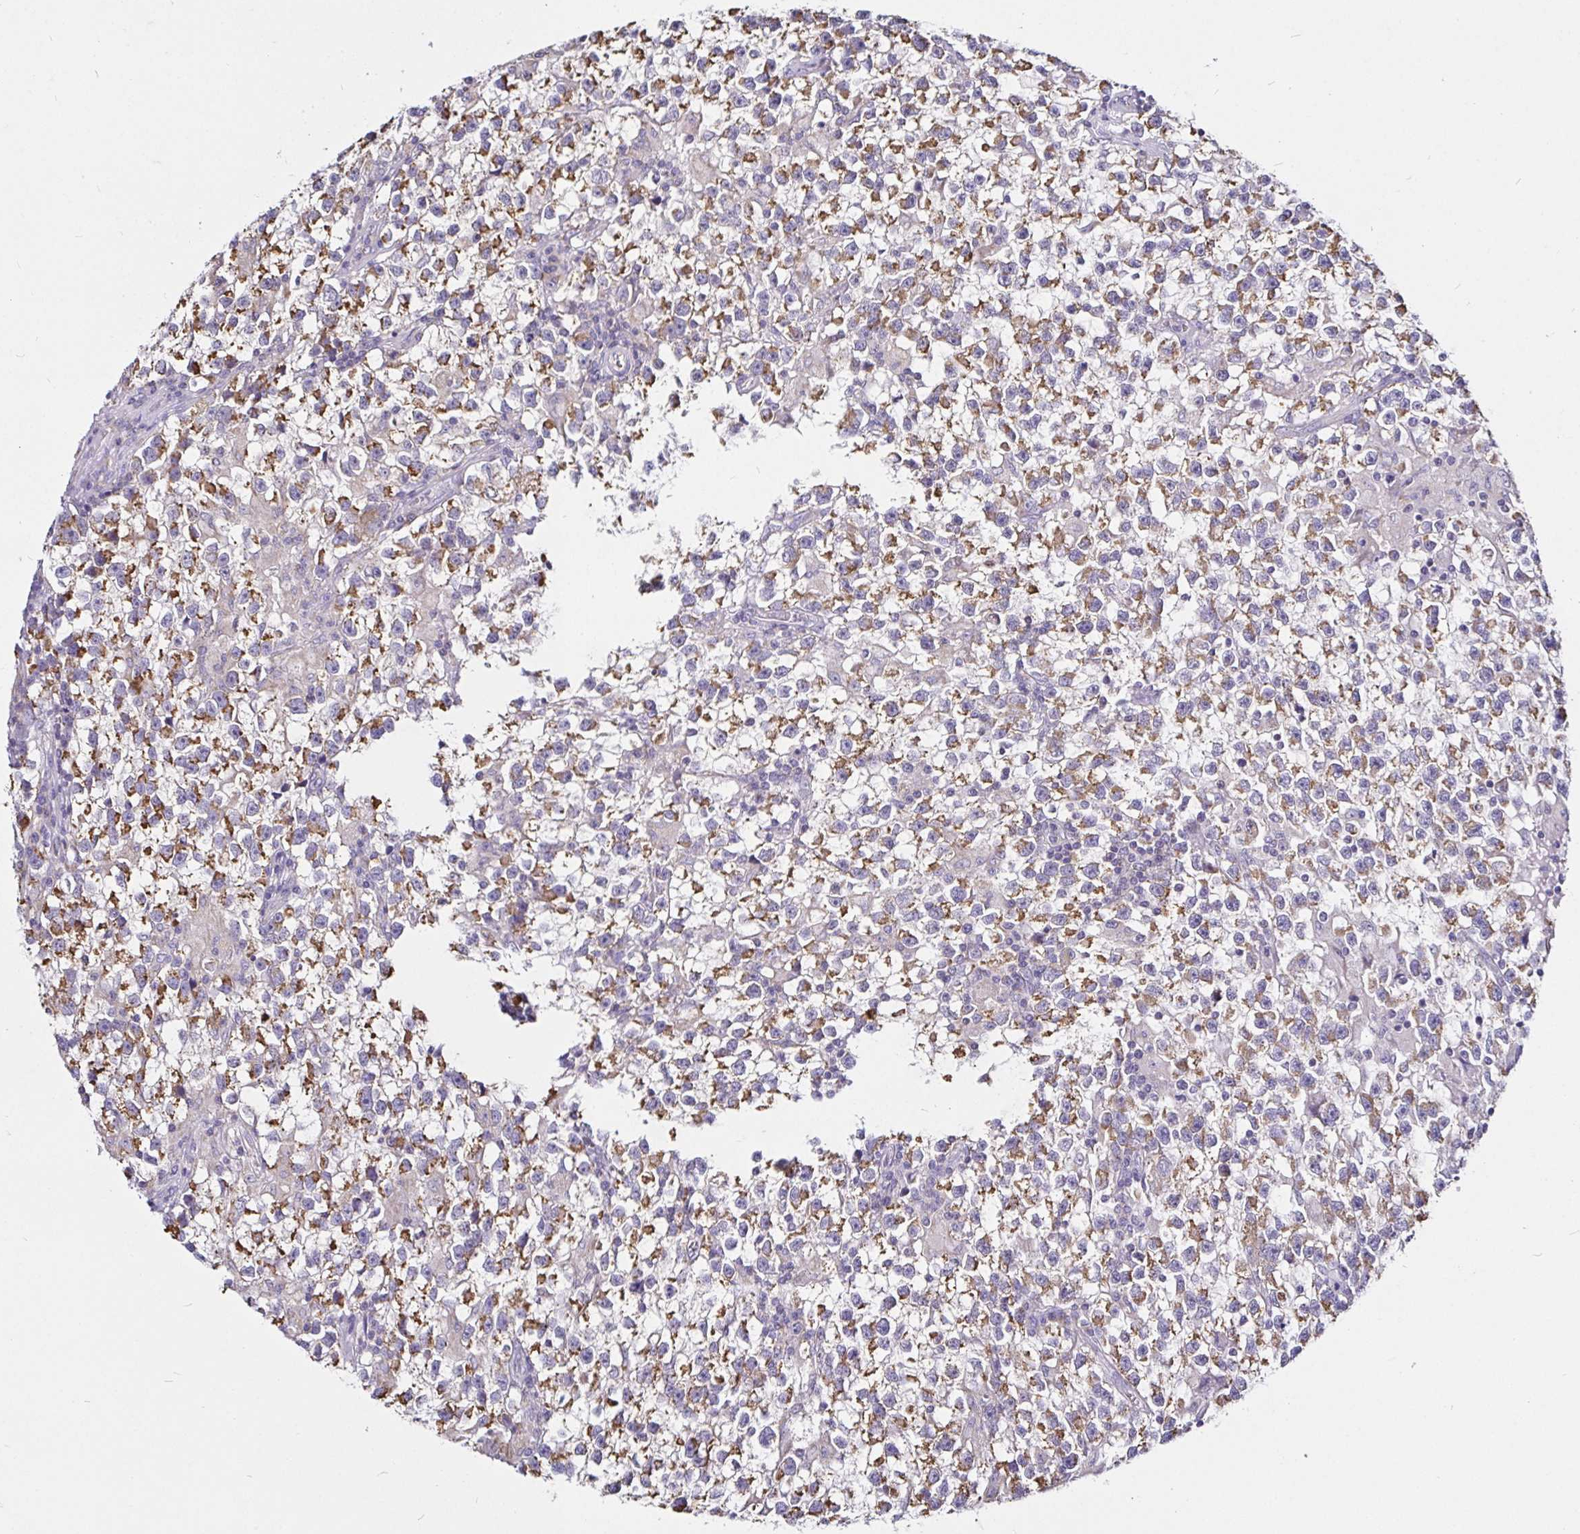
{"staining": {"intensity": "moderate", "quantity": ">75%", "location": "cytoplasmic/membranous"}, "tissue": "testis cancer", "cell_type": "Tumor cells", "image_type": "cancer", "snomed": [{"axis": "morphology", "description": "Seminoma, NOS"}, {"axis": "topography", "description": "Testis"}], "caption": "Testis seminoma was stained to show a protein in brown. There is medium levels of moderate cytoplasmic/membranous positivity in about >75% of tumor cells. The protein is stained brown, and the nuclei are stained in blue (DAB (3,3'-diaminobenzidine) IHC with brightfield microscopy, high magnification).", "gene": "PGAM2", "patient": {"sex": "male", "age": 31}}